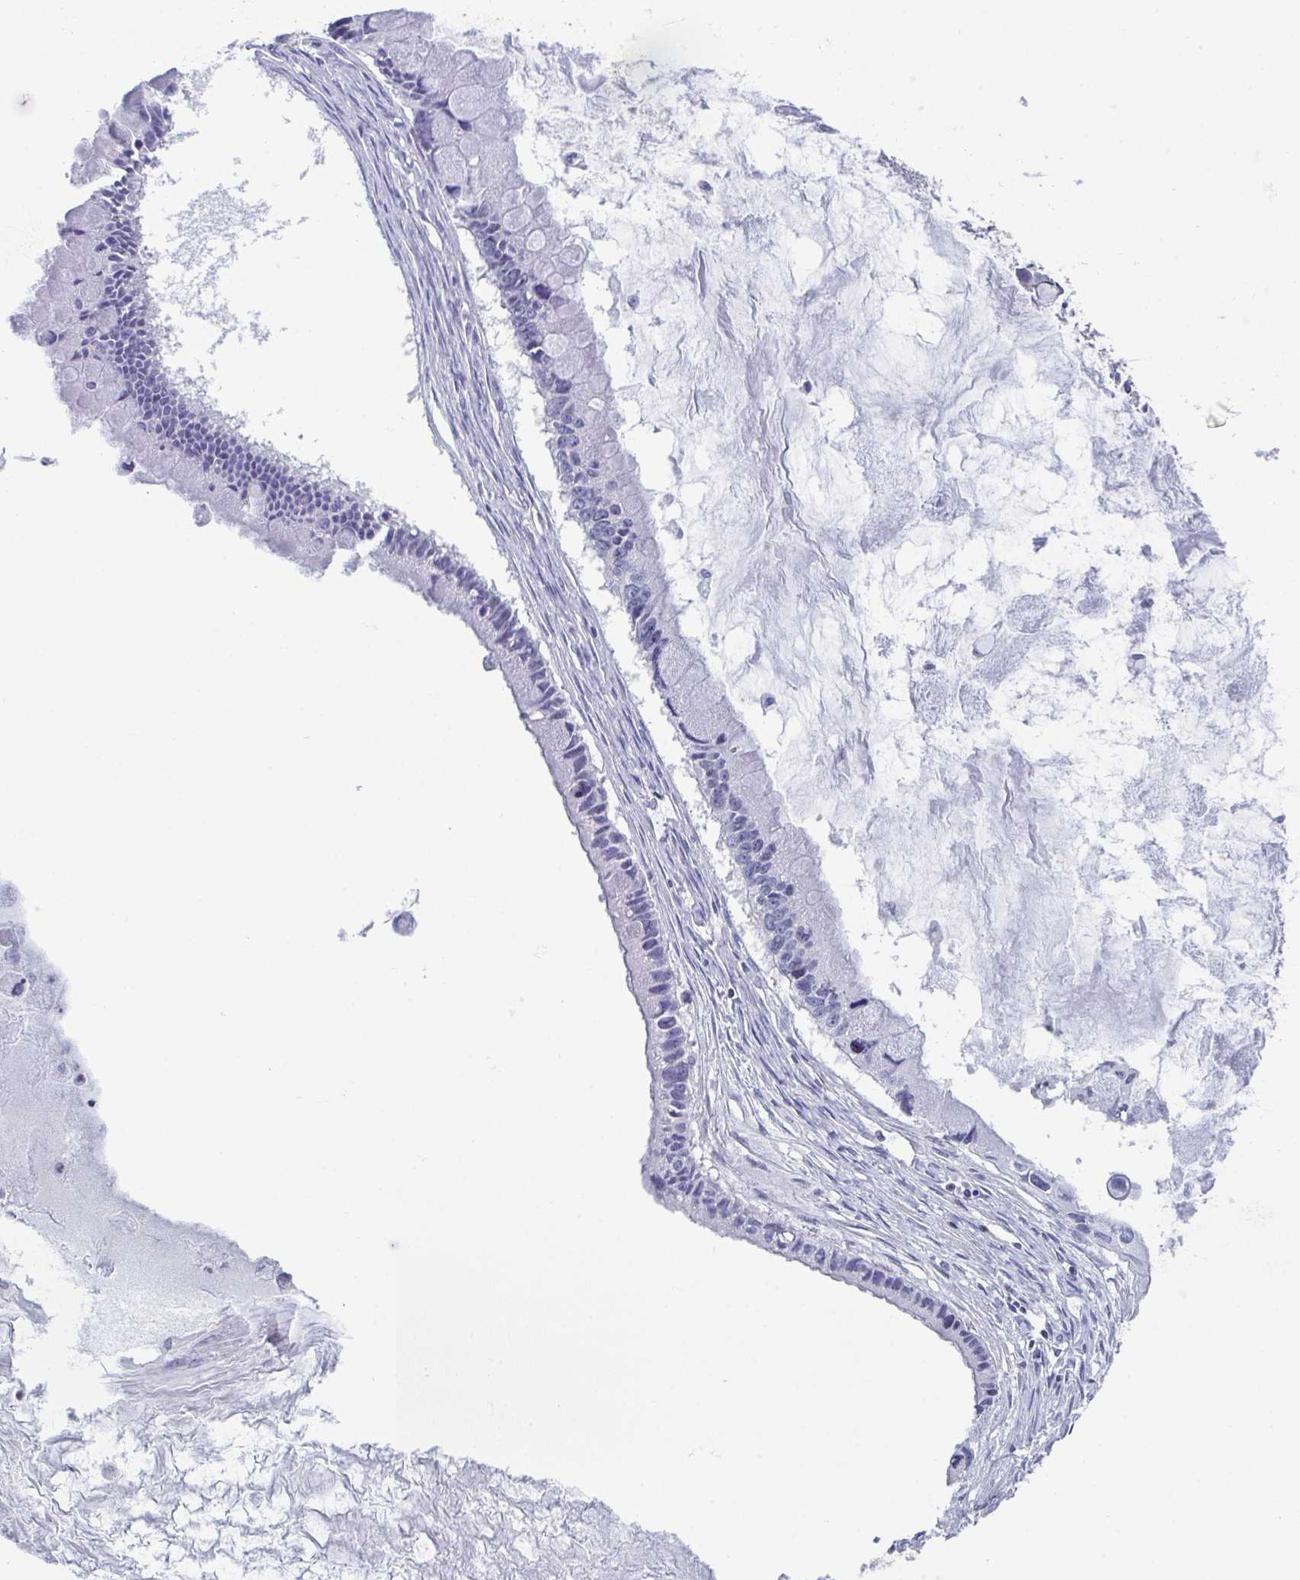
{"staining": {"intensity": "negative", "quantity": "none", "location": "none"}, "tissue": "ovarian cancer", "cell_type": "Tumor cells", "image_type": "cancer", "snomed": [{"axis": "morphology", "description": "Cystadenocarcinoma, mucinous, NOS"}, {"axis": "topography", "description": "Ovary"}], "caption": "DAB (3,3'-diaminobenzidine) immunohistochemical staining of ovarian mucinous cystadenocarcinoma reveals no significant expression in tumor cells.", "gene": "LRRC58", "patient": {"sex": "female", "age": 63}}